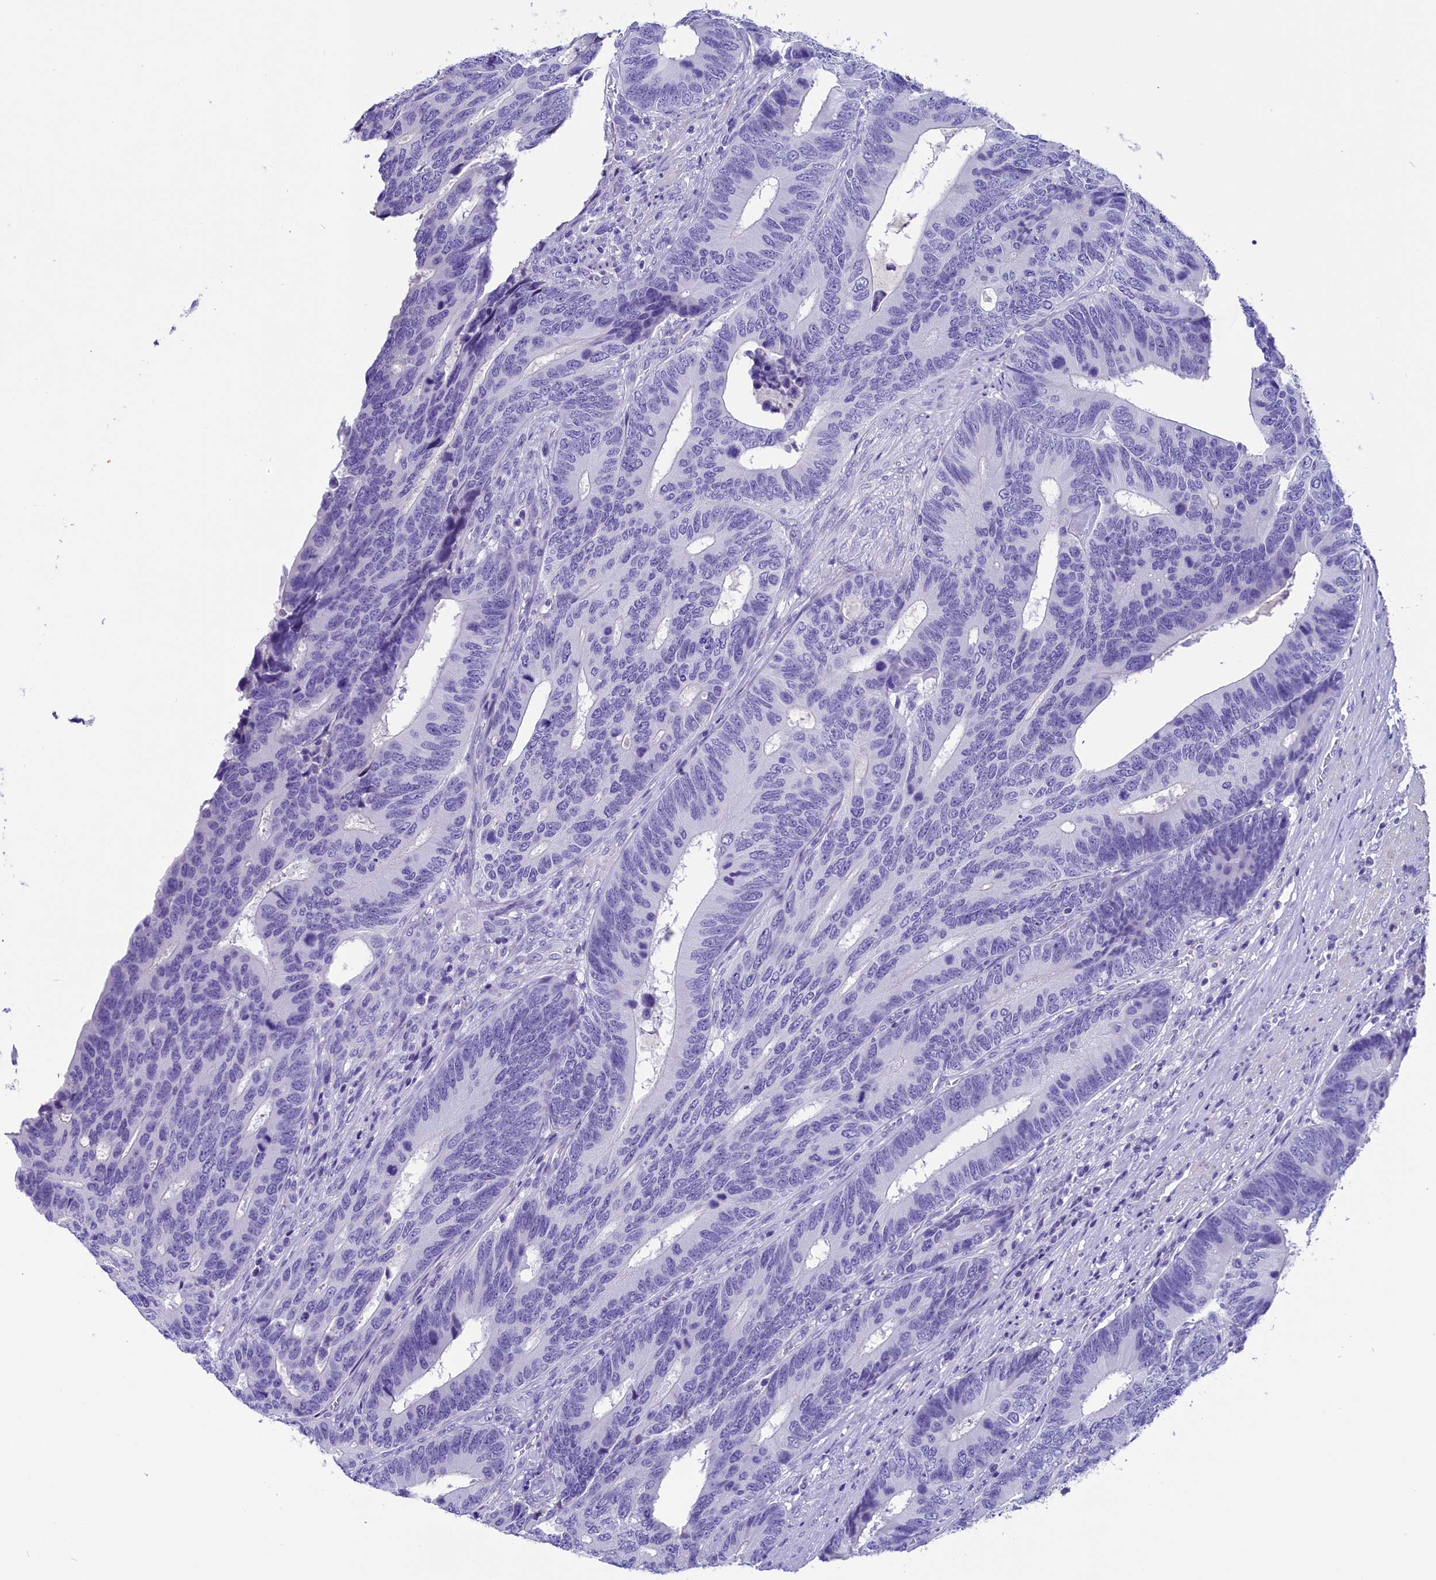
{"staining": {"intensity": "negative", "quantity": "none", "location": "none"}, "tissue": "colorectal cancer", "cell_type": "Tumor cells", "image_type": "cancer", "snomed": [{"axis": "morphology", "description": "Adenocarcinoma, NOS"}, {"axis": "topography", "description": "Colon"}], "caption": "There is no significant staining in tumor cells of colorectal cancer.", "gene": "SKIDA1", "patient": {"sex": "male", "age": 87}}